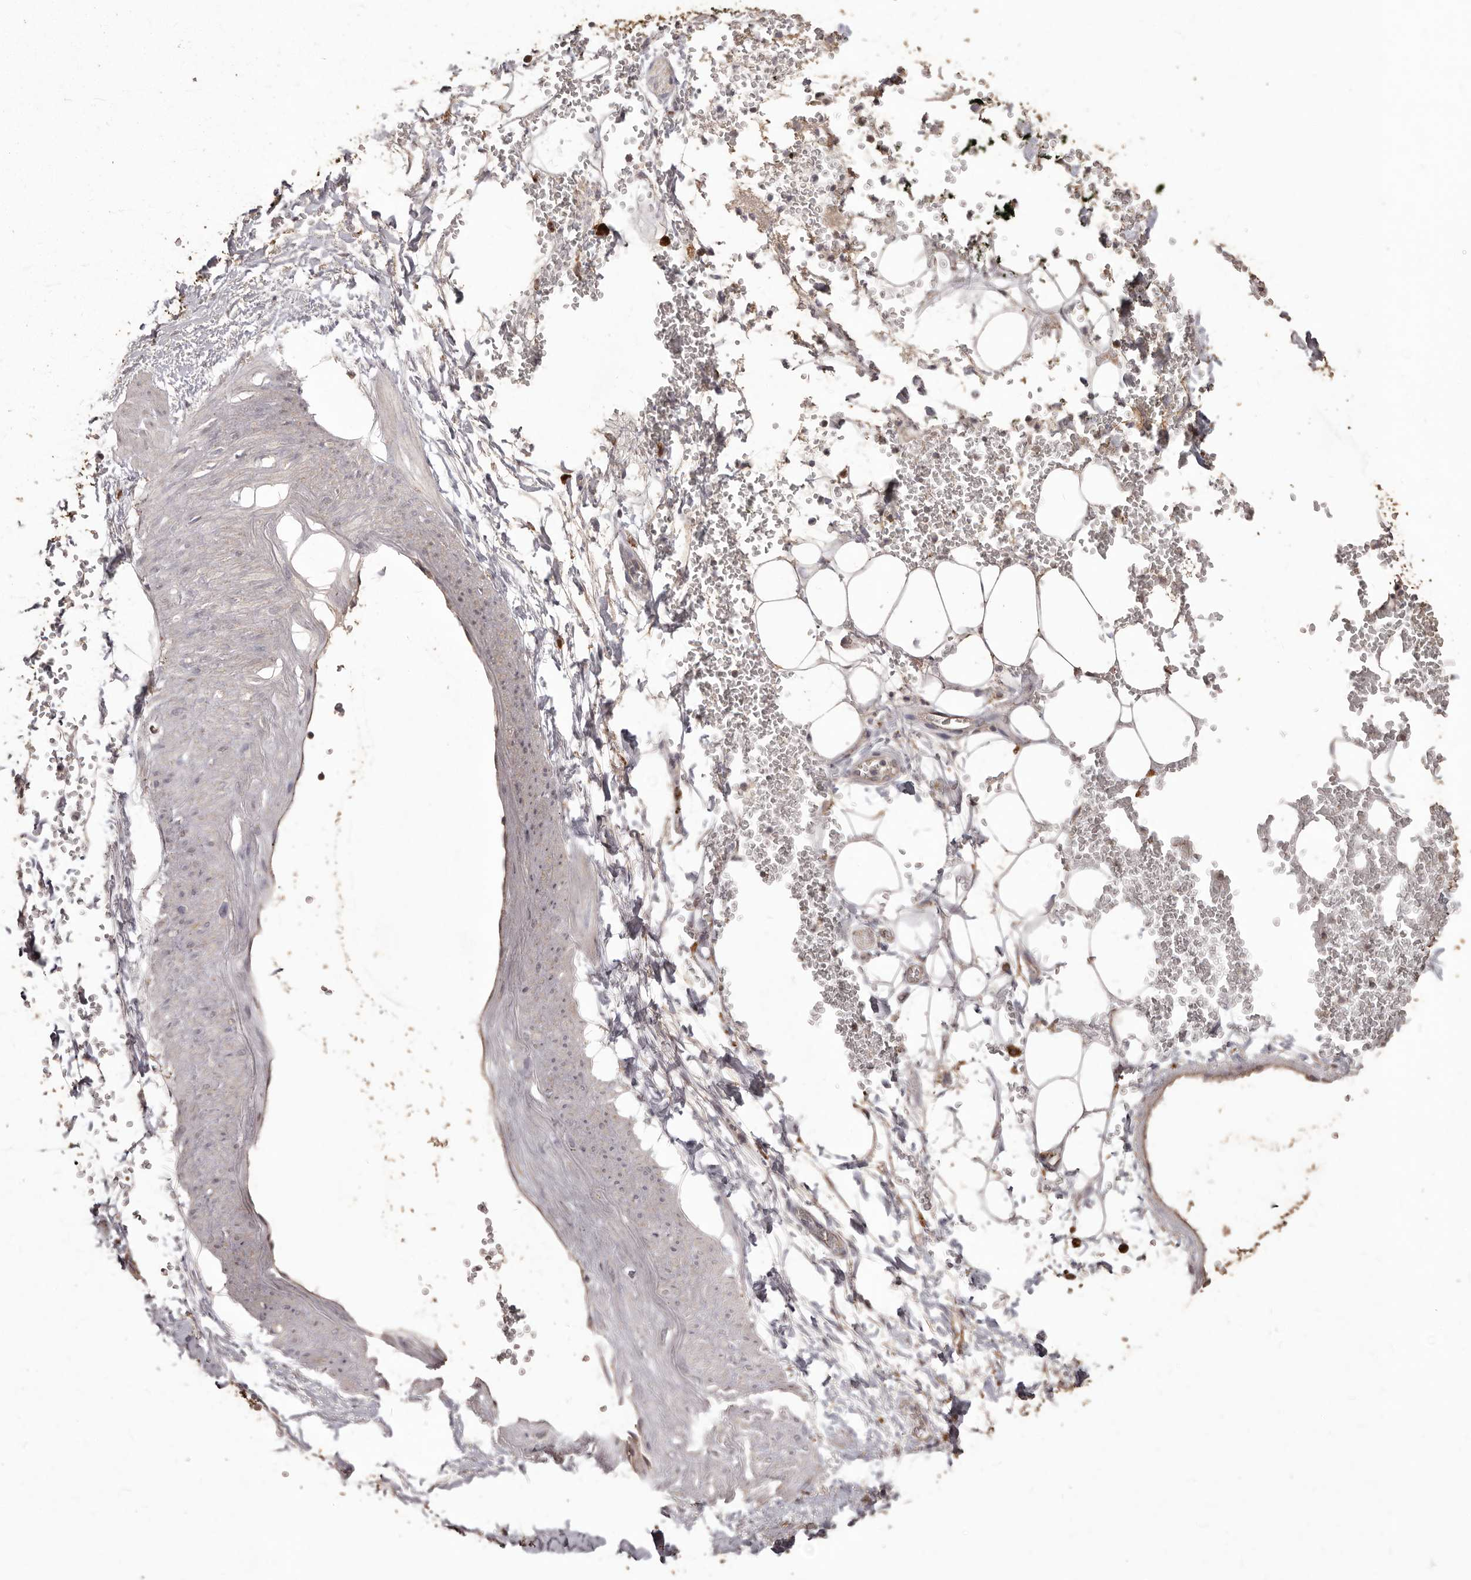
{"staining": {"intensity": "weak", "quantity": ">75%", "location": "cytoplasmic/membranous"}, "tissue": "adipose tissue", "cell_type": "Adipocytes", "image_type": "normal", "snomed": [{"axis": "morphology", "description": "Normal tissue, NOS"}, {"axis": "morphology", "description": "Adenocarcinoma, NOS"}, {"axis": "topography", "description": "Pancreas"}, {"axis": "topography", "description": "Peripheral nerve tissue"}], "caption": "Immunohistochemical staining of benign human adipose tissue demonstrates >75% levels of weak cytoplasmic/membranous protein expression in approximately >75% of adipocytes.", "gene": "PRSS27", "patient": {"sex": "male", "age": 59}}